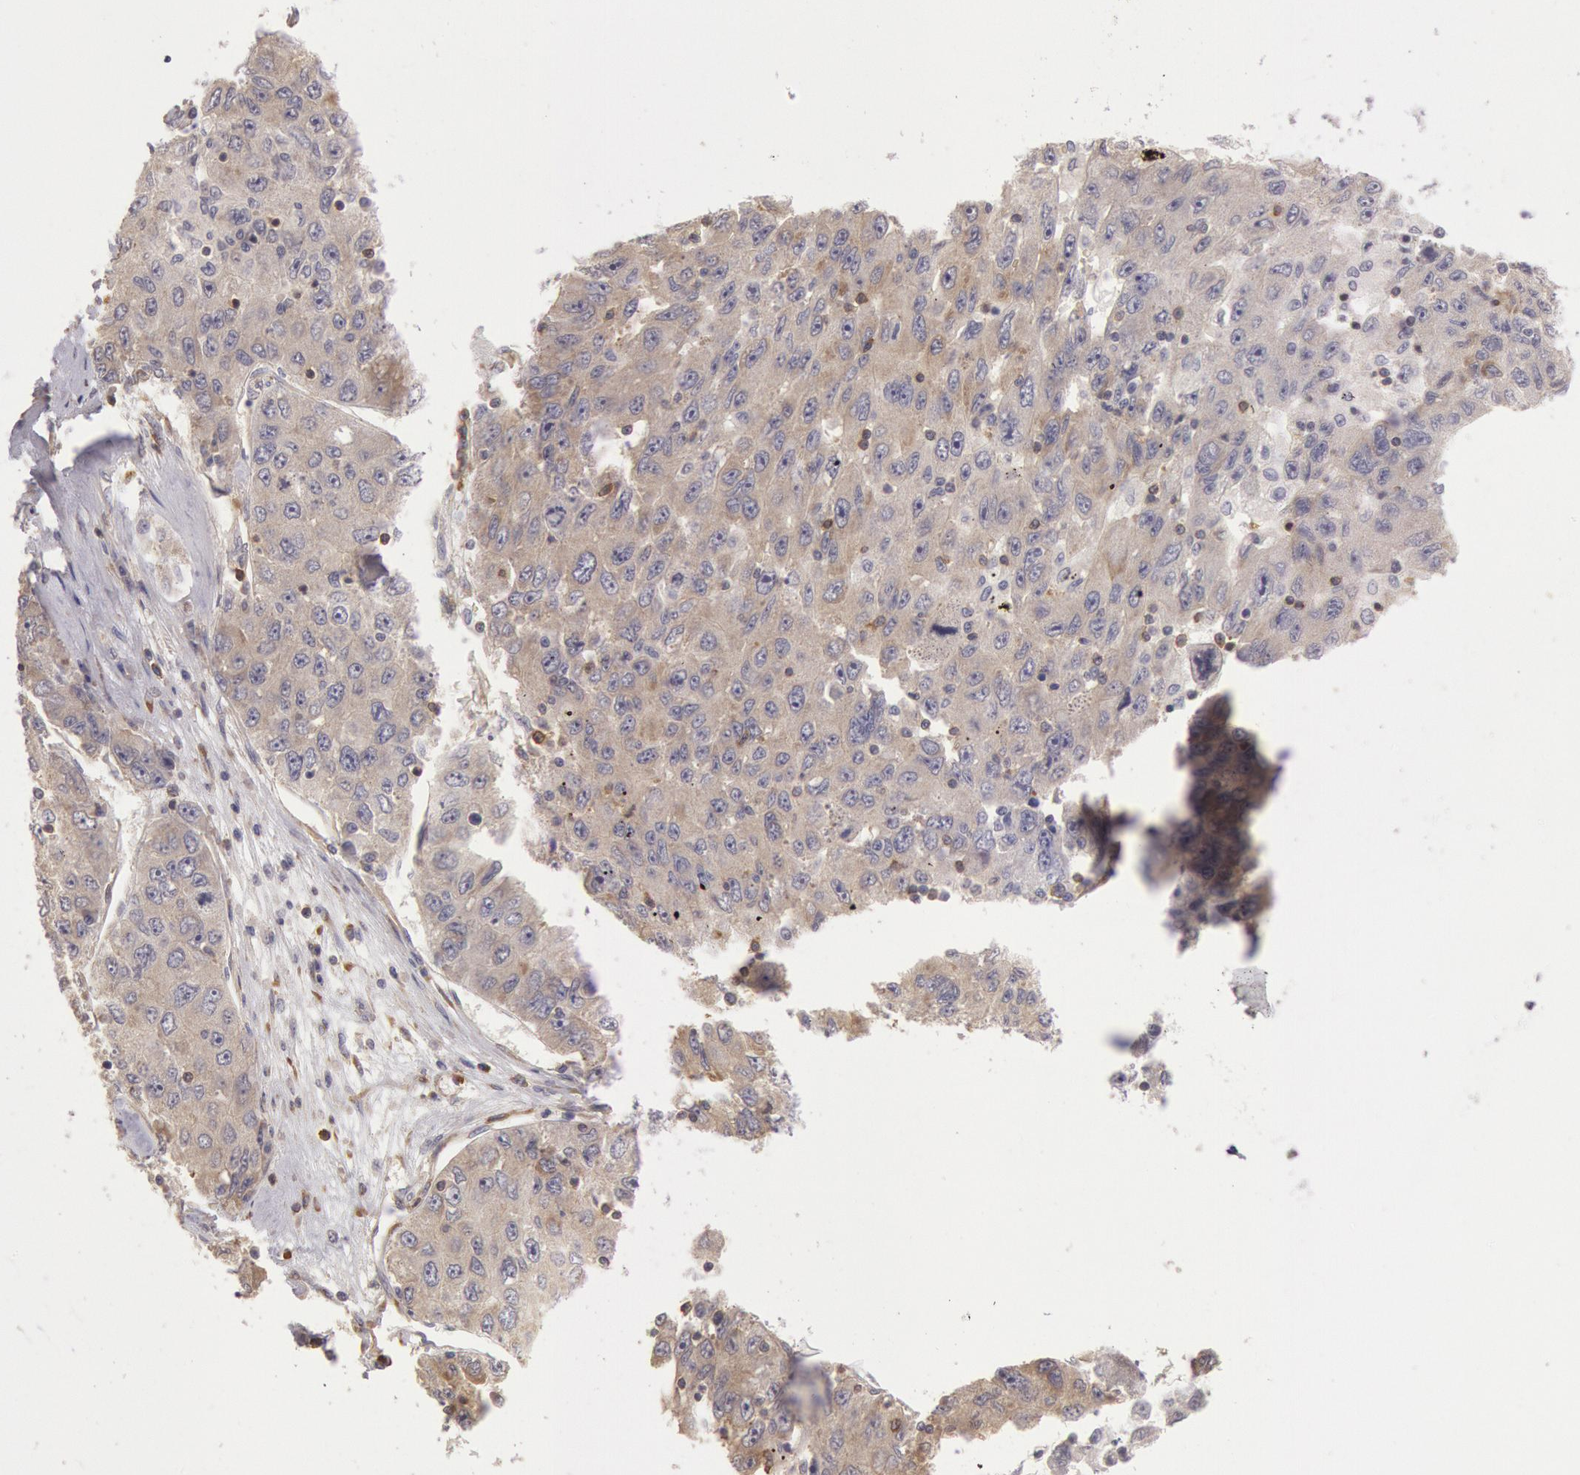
{"staining": {"intensity": "weak", "quantity": ">75%", "location": "cytoplasmic/membranous"}, "tissue": "liver cancer", "cell_type": "Tumor cells", "image_type": "cancer", "snomed": [{"axis": "morphology", "description": "Carcinoma, Hepatocellular, NOS"}, {"axis": "topography", "description": "Liver"}], "caption": "Hepatocellular carcinoma (liver) tissue exhibits weak cytoplasmic/membranous staining in approximately >75% of tumor cells, visualized by immunohistochemistry.", "gene": "NMT2", "patient": {"sex": "male", "age": 49}}